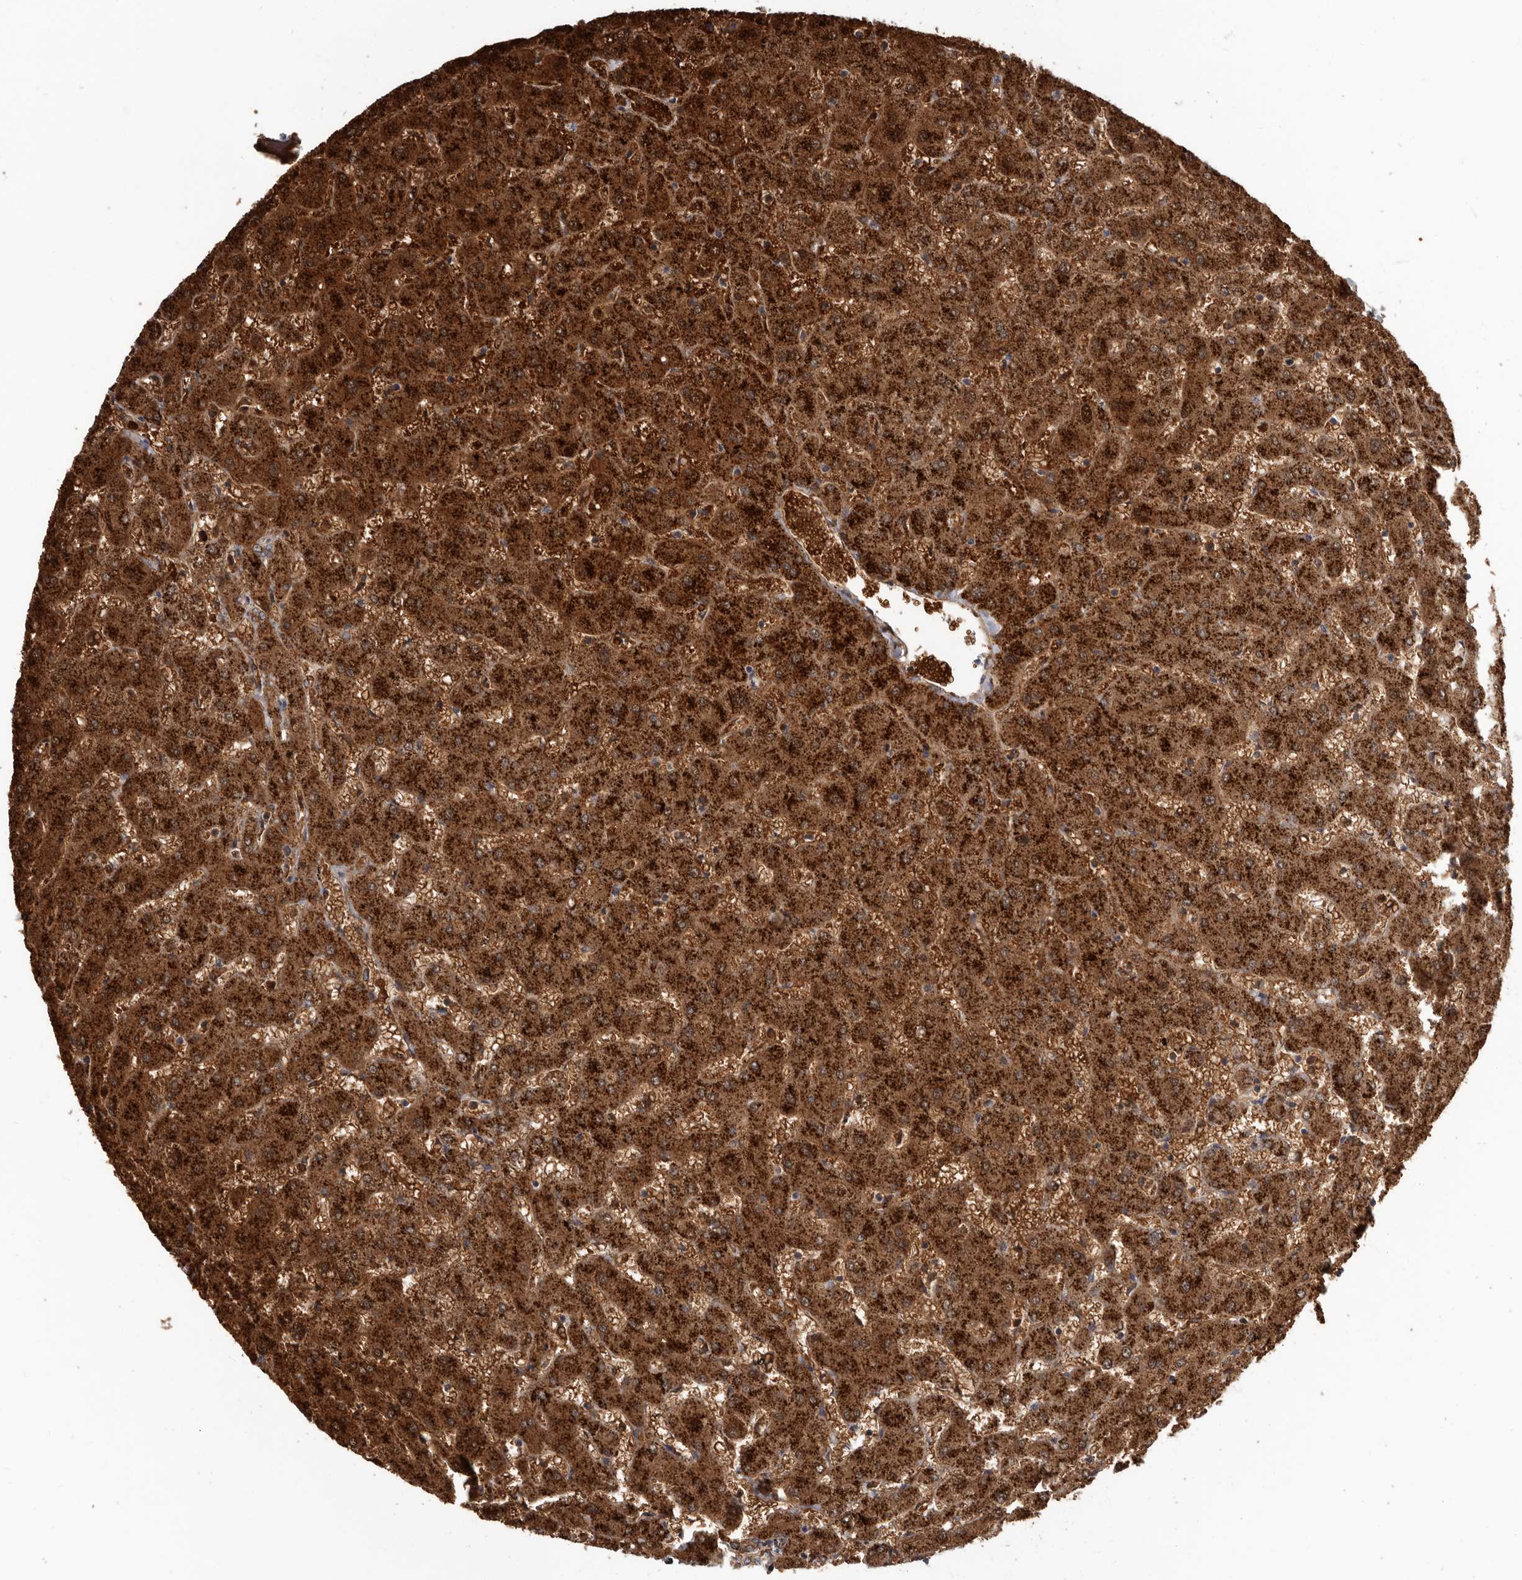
{"staining": {"intensity": "moderate", "quantity": ">75%", "location": "cytoplasmic/membranous"}, "tissue": "liver", "cell_type": "Cholangiocytes", "image_type": "normal", "snomed": [{"axis": "morphology", "description": "Normal tissue, NOS"}, {"axis": "topography", "description": "Liver"}], "caption": "Immunohistochemical staining of benign liver exhibits >75% levels of moderate cytoplasmic/membranous protein staining in approximately >75% of cholangiocytes. Nuclei are stained in blue.", "gene": "FGFR4", "patient": {"sex": "female", "age": 63}}